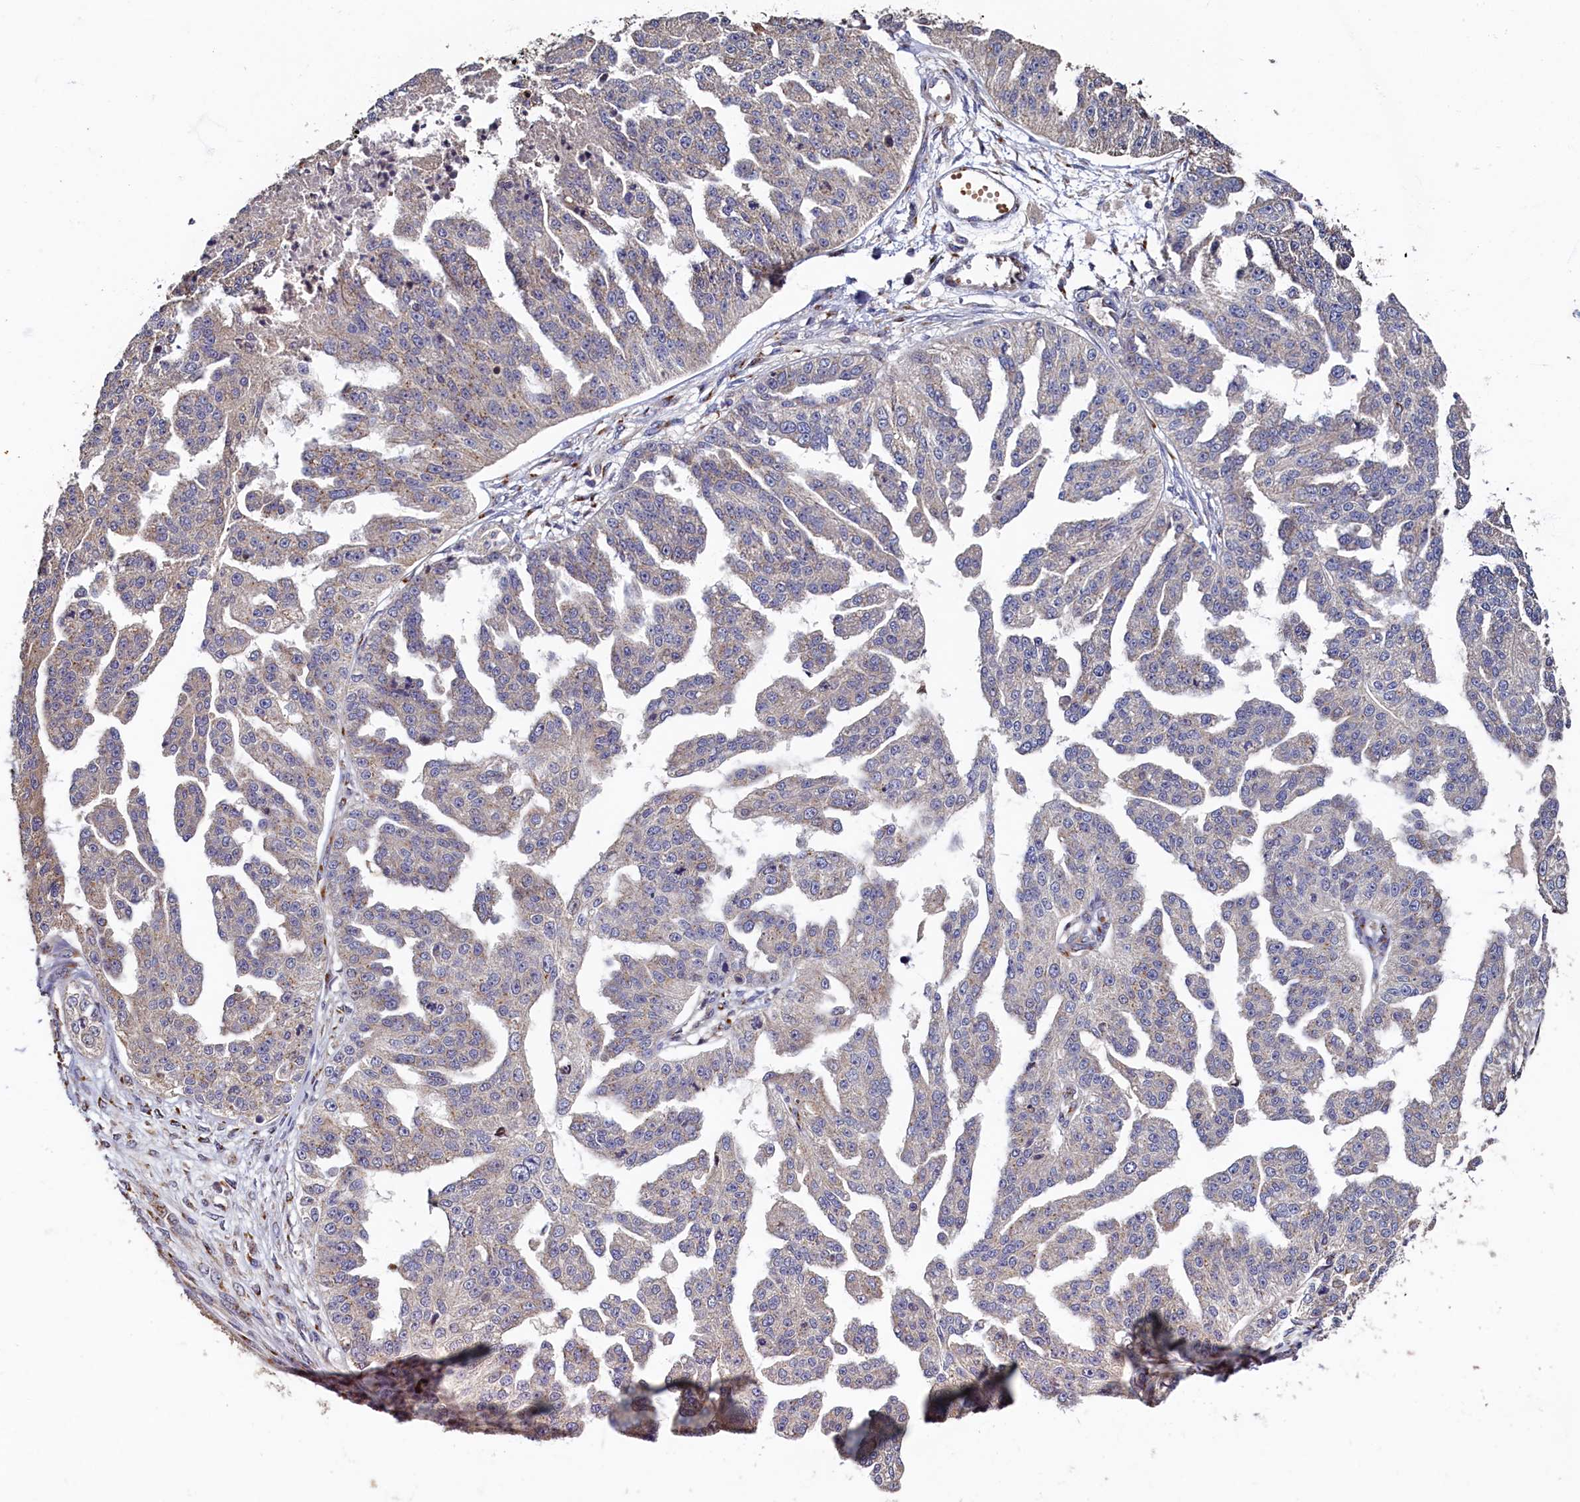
{"staining": {"intensity": "weak", "quantity": "<25%", "location": "cytoplasmic/membranous"}, "tissue": "ovarian cancer", "cell_type": "Tumor cells", "image_type": "cancer", "snomed": [{"axis": "morphology", "description": "Cystadenocarcinoma, serous, NOS"}, {"axis": "topography", "description": "Ovary"}], "caption": "DAB immunohistochemical staining of ovarian cancer (serous cystadenocarcinoma) displays no significant positivity in tumor cells.", "gene": "TMEM181", "patient": {"sex": "female", "age": 58}}